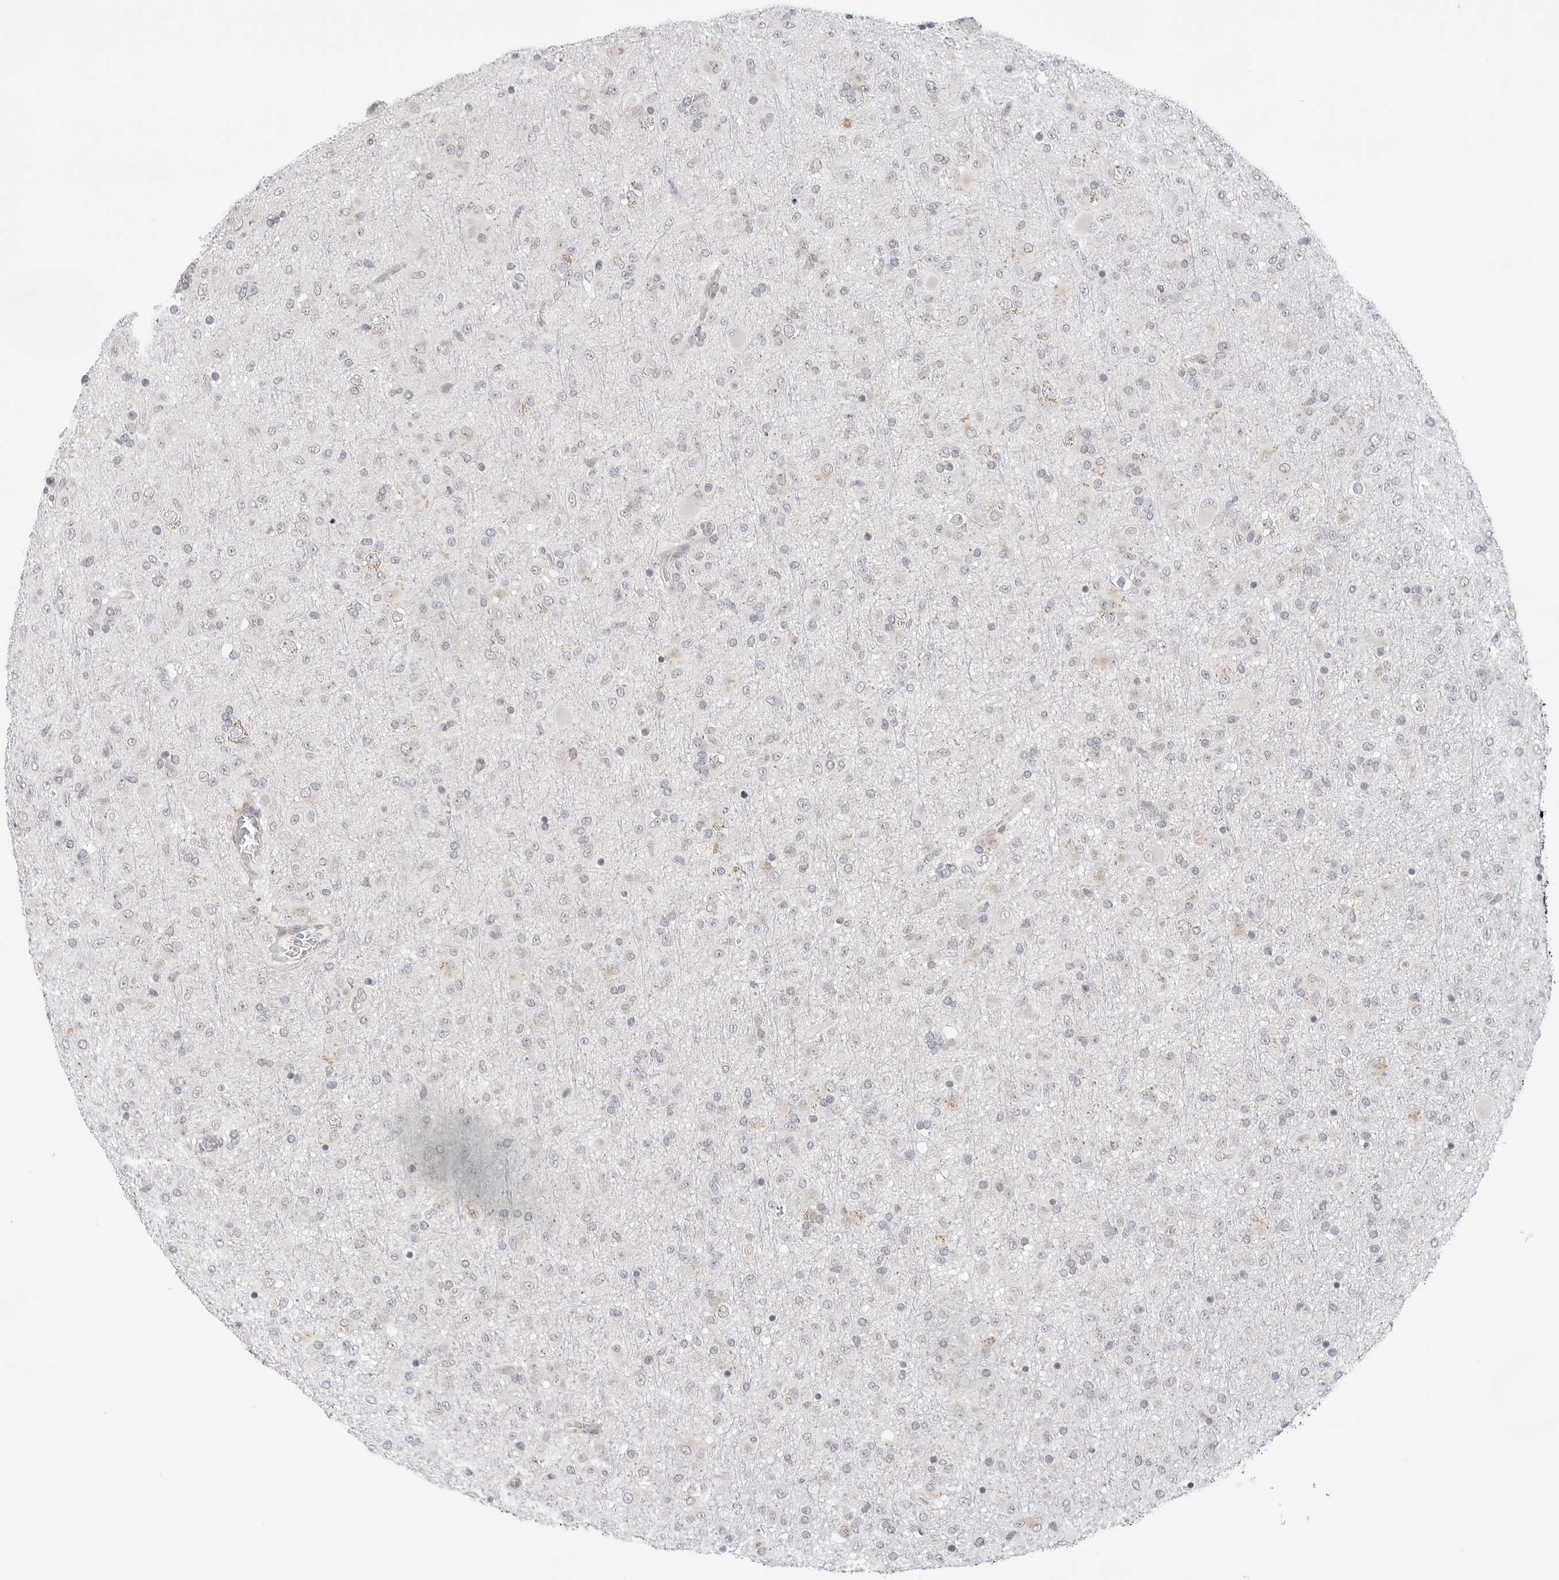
{"staining": {"intensity": "negative", "quantity": "none", "location": "none"}, "tissue": "glioma", "cell_type": "Tumor cells", "image_type": "cancer", "snomed": [{"axis": "morphology", "description": "Glioma, malignant, Low grade"}, {"axis": "topography", "description": "Brain"}], "caption": "DAB immunohistochemical staining of human glioma displays no significant positivity in tumor cells.", "gene": "RPN1", "patient": {"sex": "male", "age": 65}}